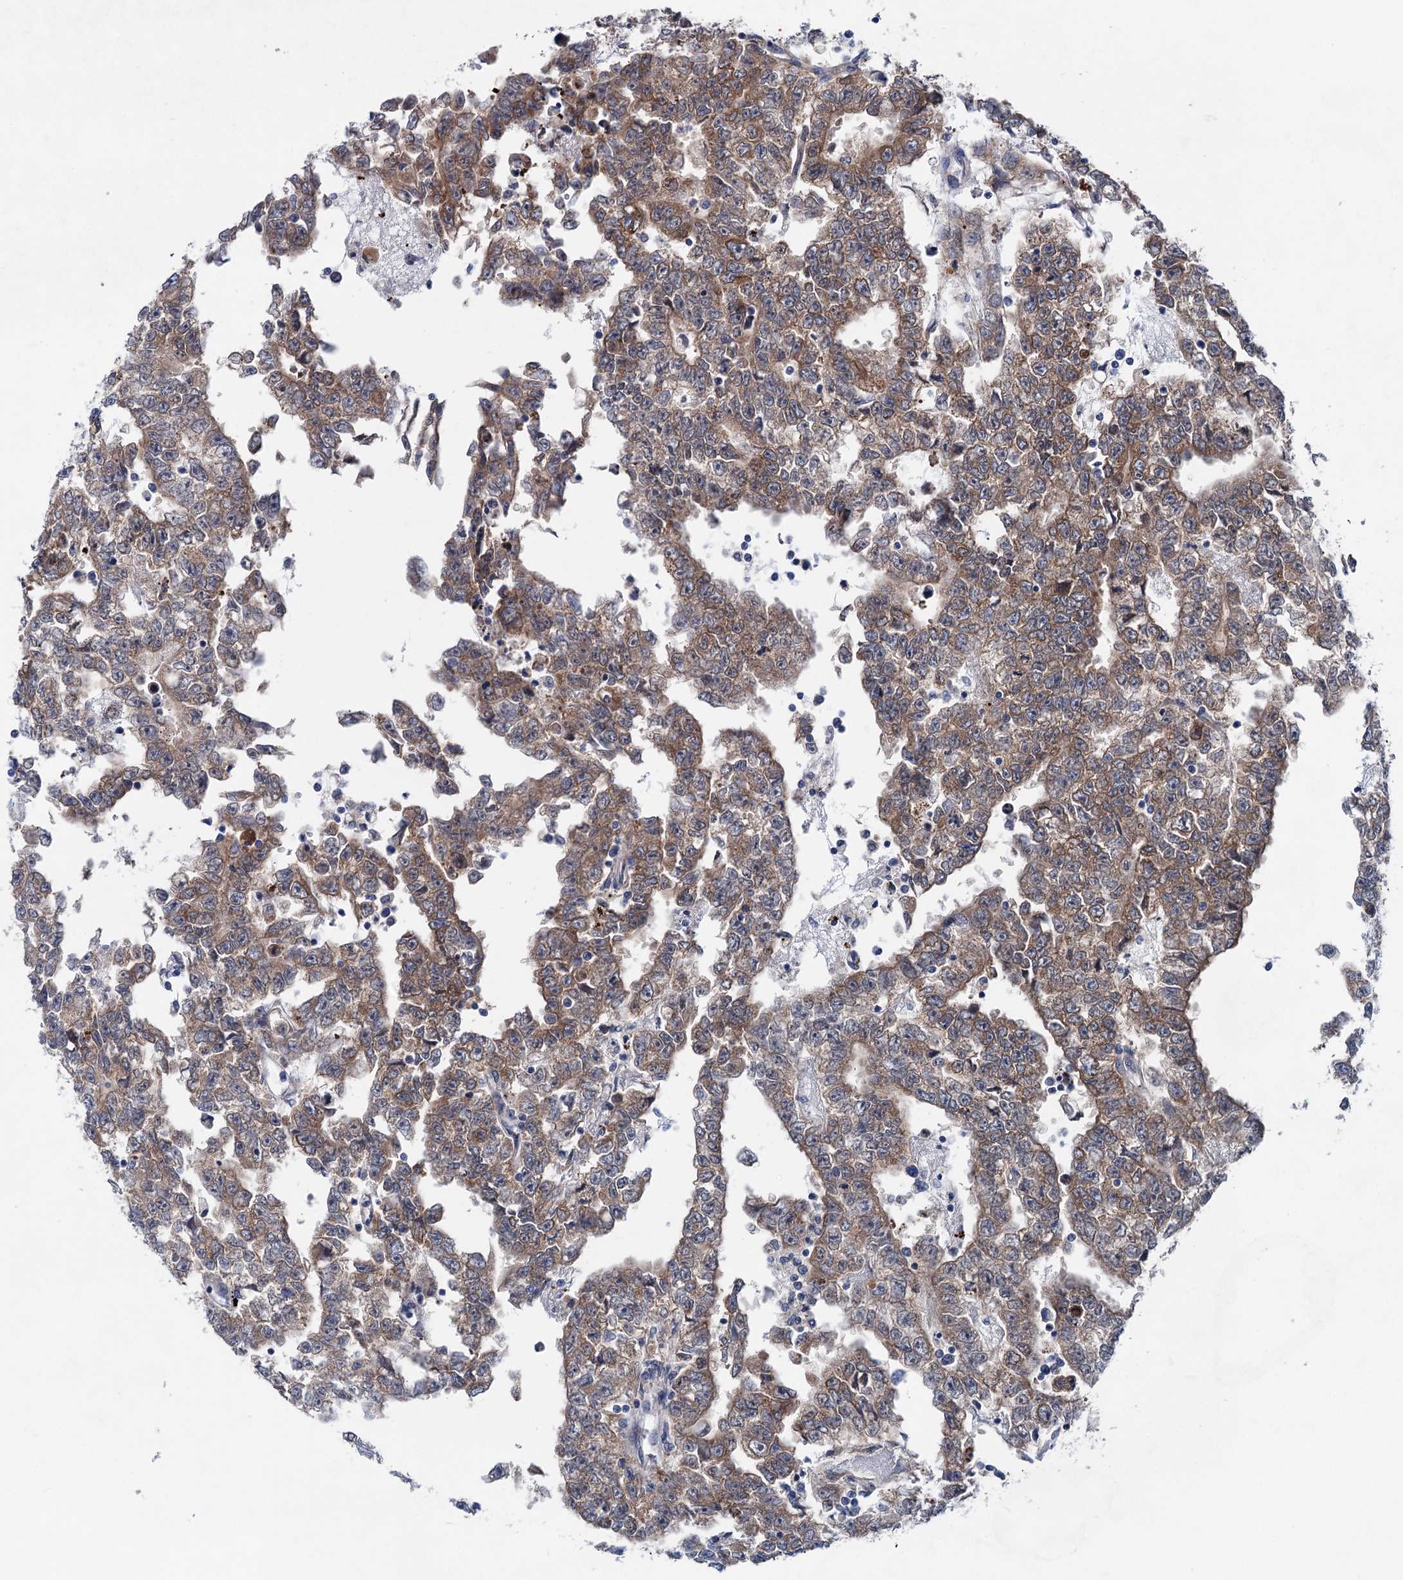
{"staining": {"intensity": "strong", "quantity": "25%-75%", "location": "cytoplasmic/membranous"}, "tissue": "testis cancer", "cell_type": "Tumor cells", "image_type": "cancer", "snomed": [{"axis": "morphology", "description": "Carcinoma, Embryonal, NOS"}, {"axis": "topography", "description": "Testis"}], "caption": "Testis cancer was stained to show a protein in brown. There is high levels of strong cytoplasmic/membranous expression in about 25%-75% of tumor cells. (DAB IHC with brightfield microscopy, high magnification).", "gene": "MORN3", "patient": {"sex": "male", "age": 25}}